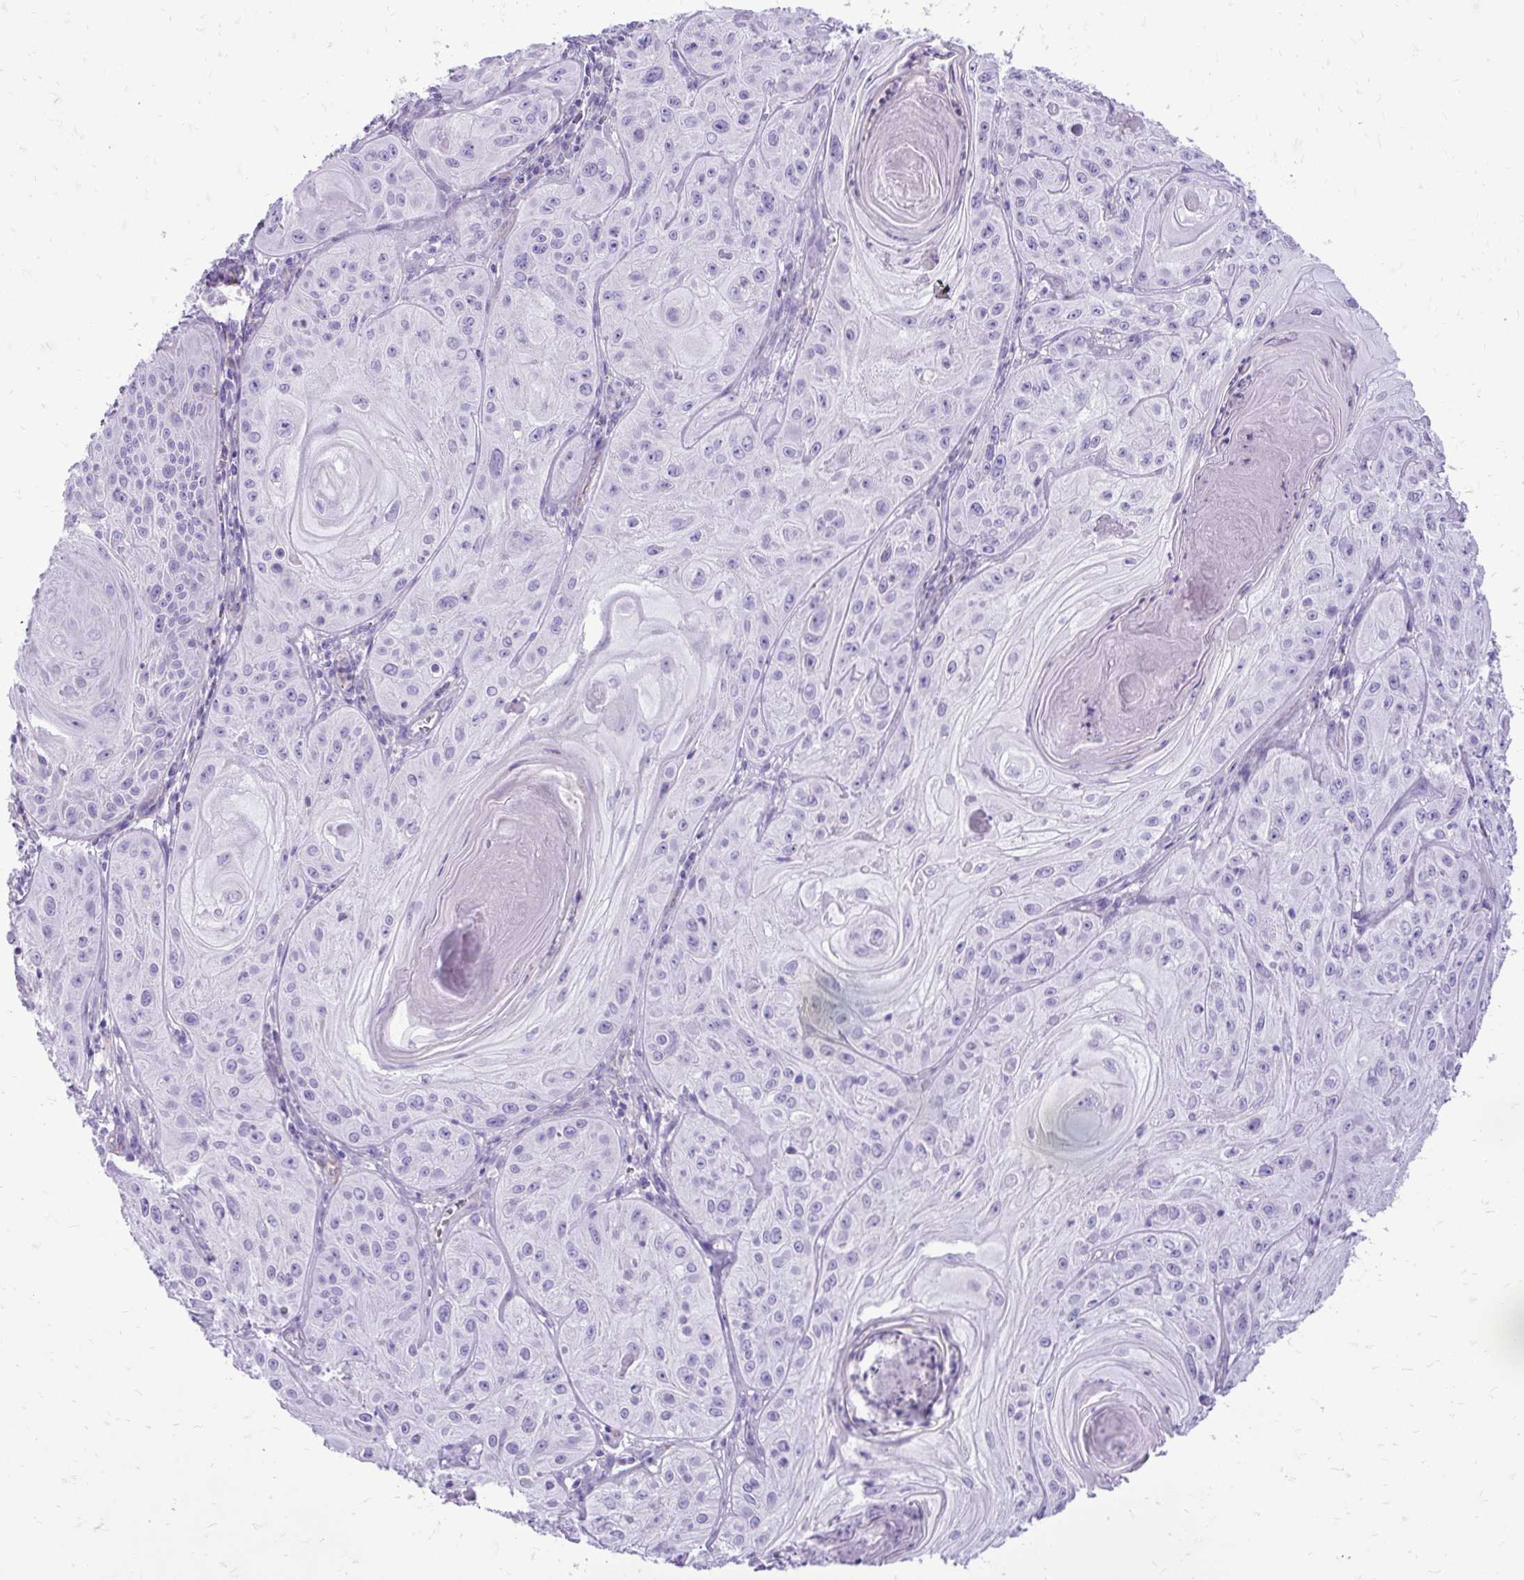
{"staining": {"intensity": "negative", "quantity": "none", "location": "none"}, "tissue": "skin cancer", "cell_type": "Tumor cells", "image_type": "cancer", "snomed": [{"axis": "morphology", "description": "Squamous cell carcinoma, NOS"}, {"axis": "topography", "description": "Skin"}], "caption": "An immunohistochemistry histopathology image of skin cancer is shown. There is no staining in tumor cells of skin cancer.", "gene": "PELI3", "patient": {"sex": "male", "age": 85}}